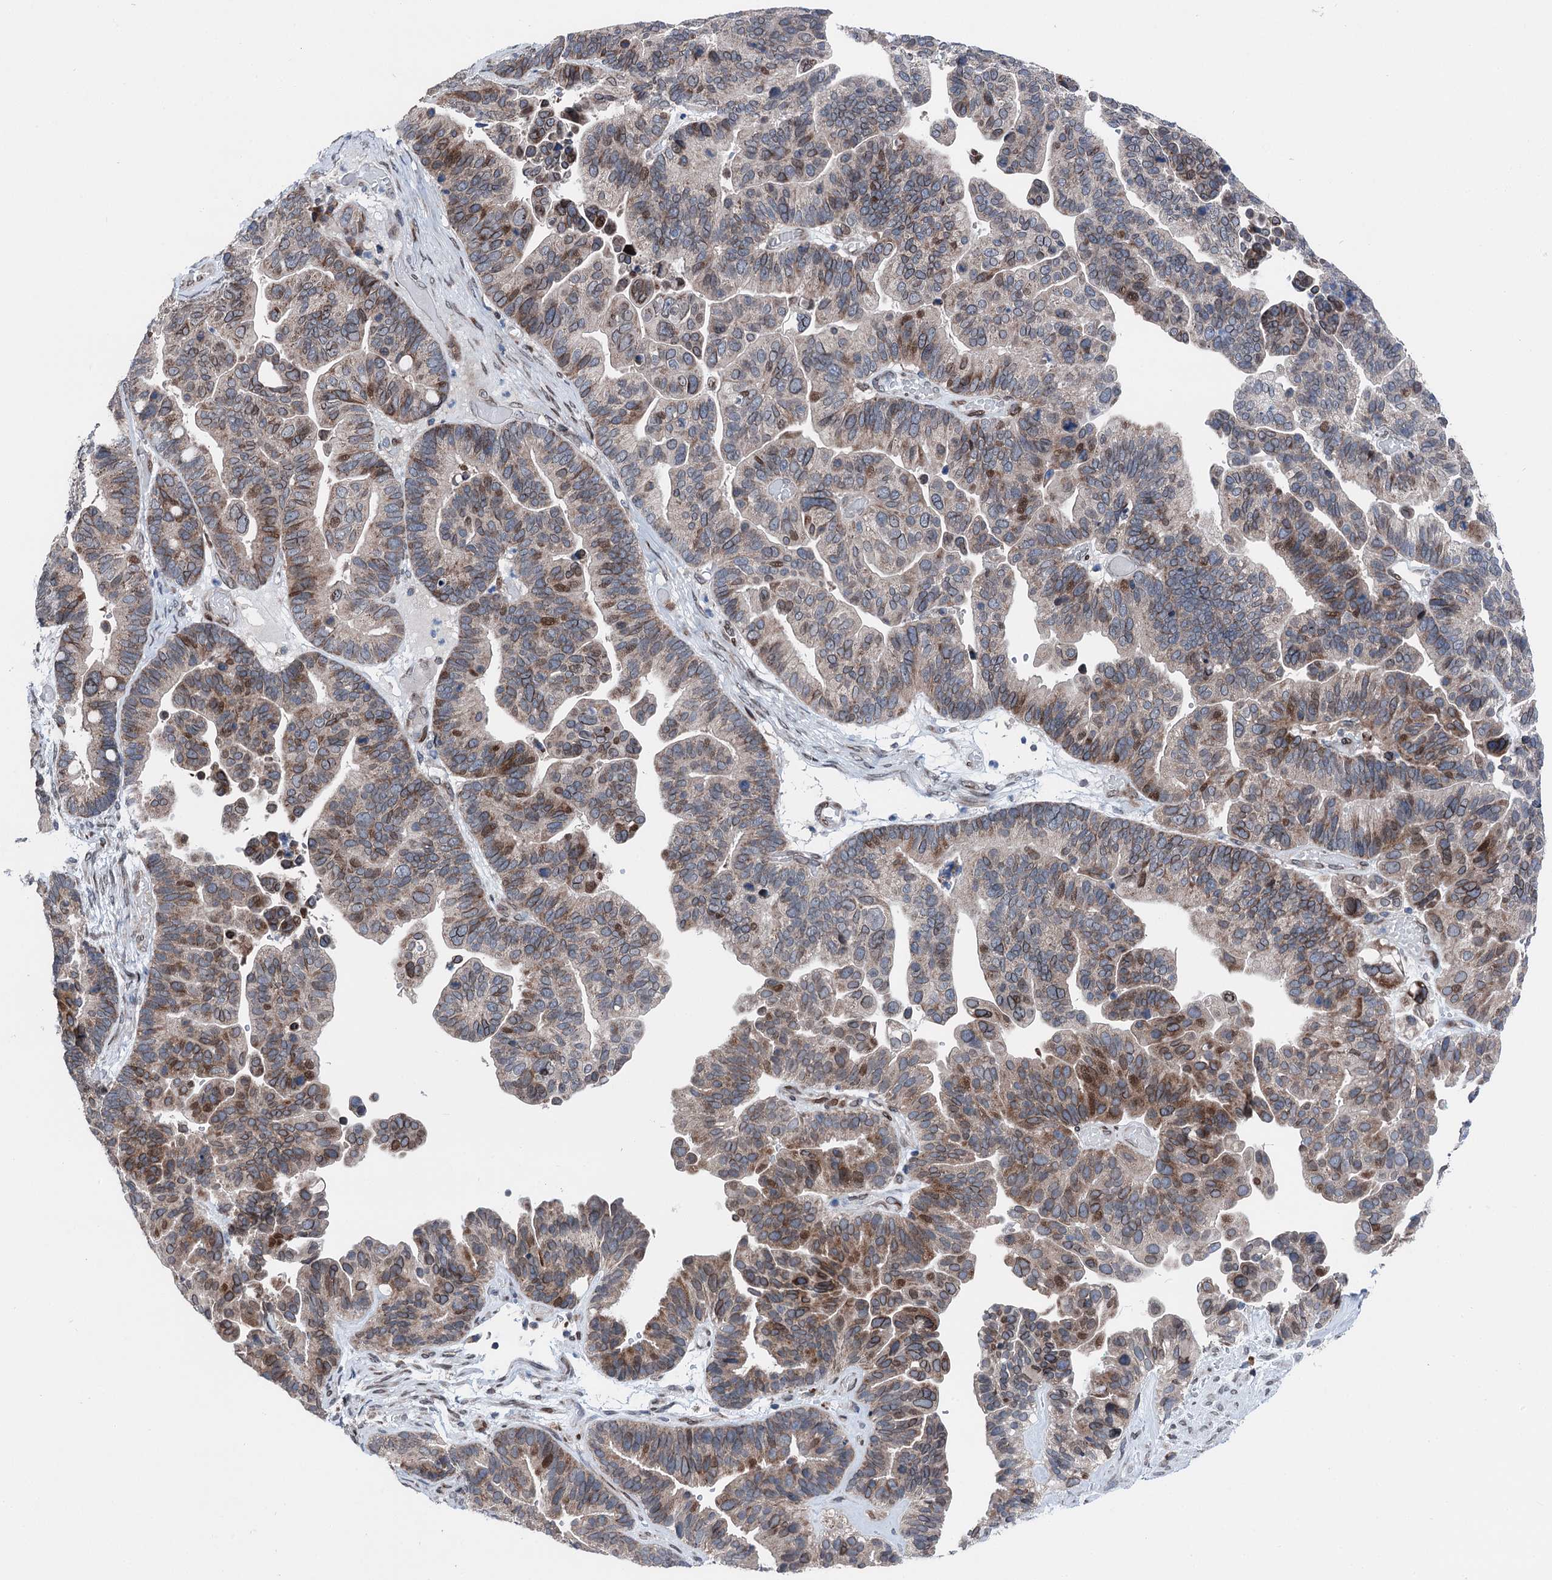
{"staining": {"intensity": "moderate", "quantity": ">75%", "location": "cytoplasmic/membranous,nuclear"}, "tissue": "ovarian cancer", "cell_type": "Tumor cells", "image_type": "cancer", "snomed": [{"axis": "morphology", "description": "Cystadenocarcinoma, serous, NOS"}, {"axis": "topography", "description": "Ovary"}], "caption": "Ovarian serous cystadenocarcinoma tissue demonstrates moderate cytoplasmic/membranous and nuclear staining in about >75% of tumor cells (Stains: DAB in brown, nuclei in blue, Microscopy: brightfield microscopy at high magnification).", "gene": "MRPL14", "patient": {"sex": "female", "age": 56}}